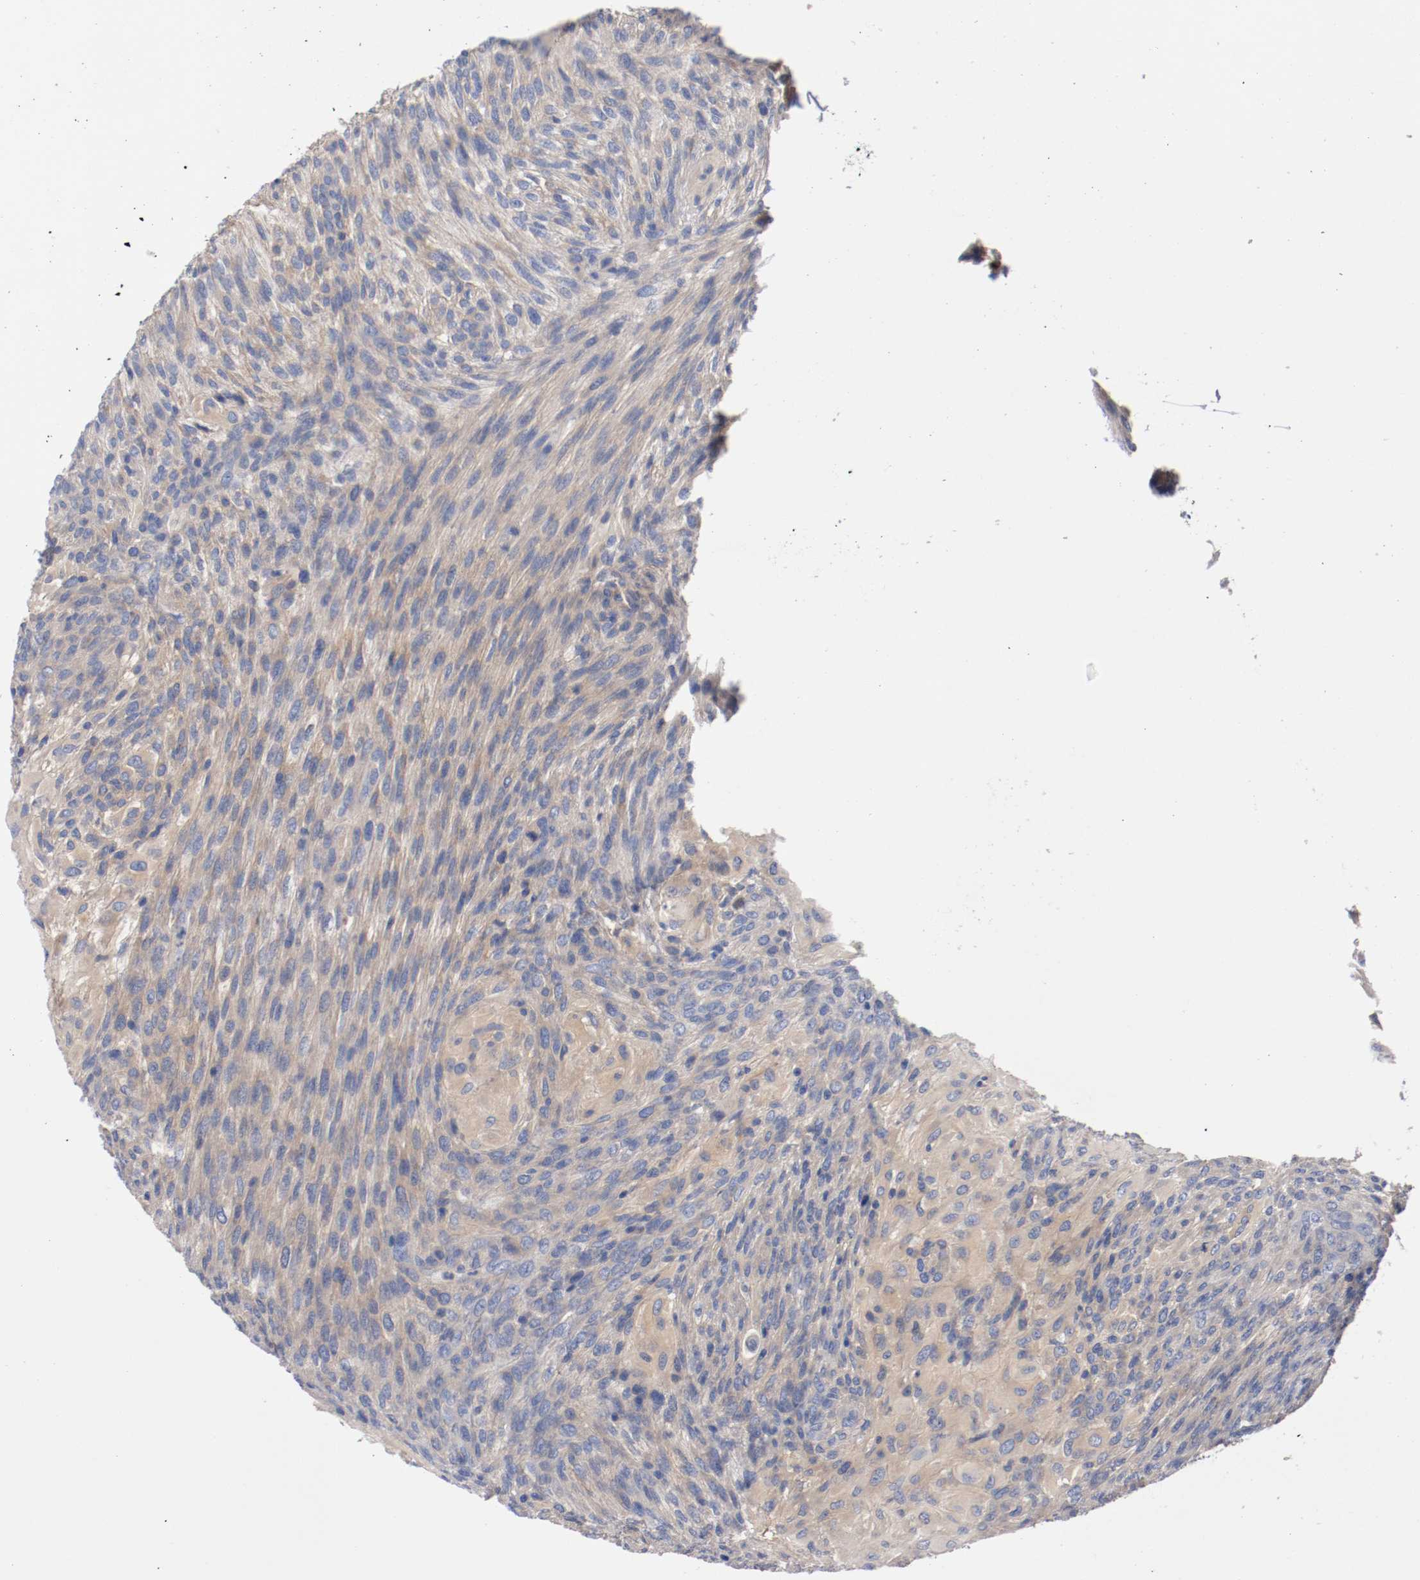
{"staining": {"intensity": "moderate", "quantity": ">75%", "location": "cytoplasmic/membranous"}, "tissue": "glioma", "cell_type": "Tumor cells", "image_type": "cancer", "snomed": [{"axis": "morphology", "description": "Glioma, malignant, High grade"}, {"axis": "topography", "description": "Cerebral cortex"}], "caption": "Brown immunohistochemical staining in malignant high-grade glioma shows moderate cytoplasmic/membranous staining in approximately >75% of tumor cells.", "gene": "HGS", "patient": {"sex": "female", "age": 55}}